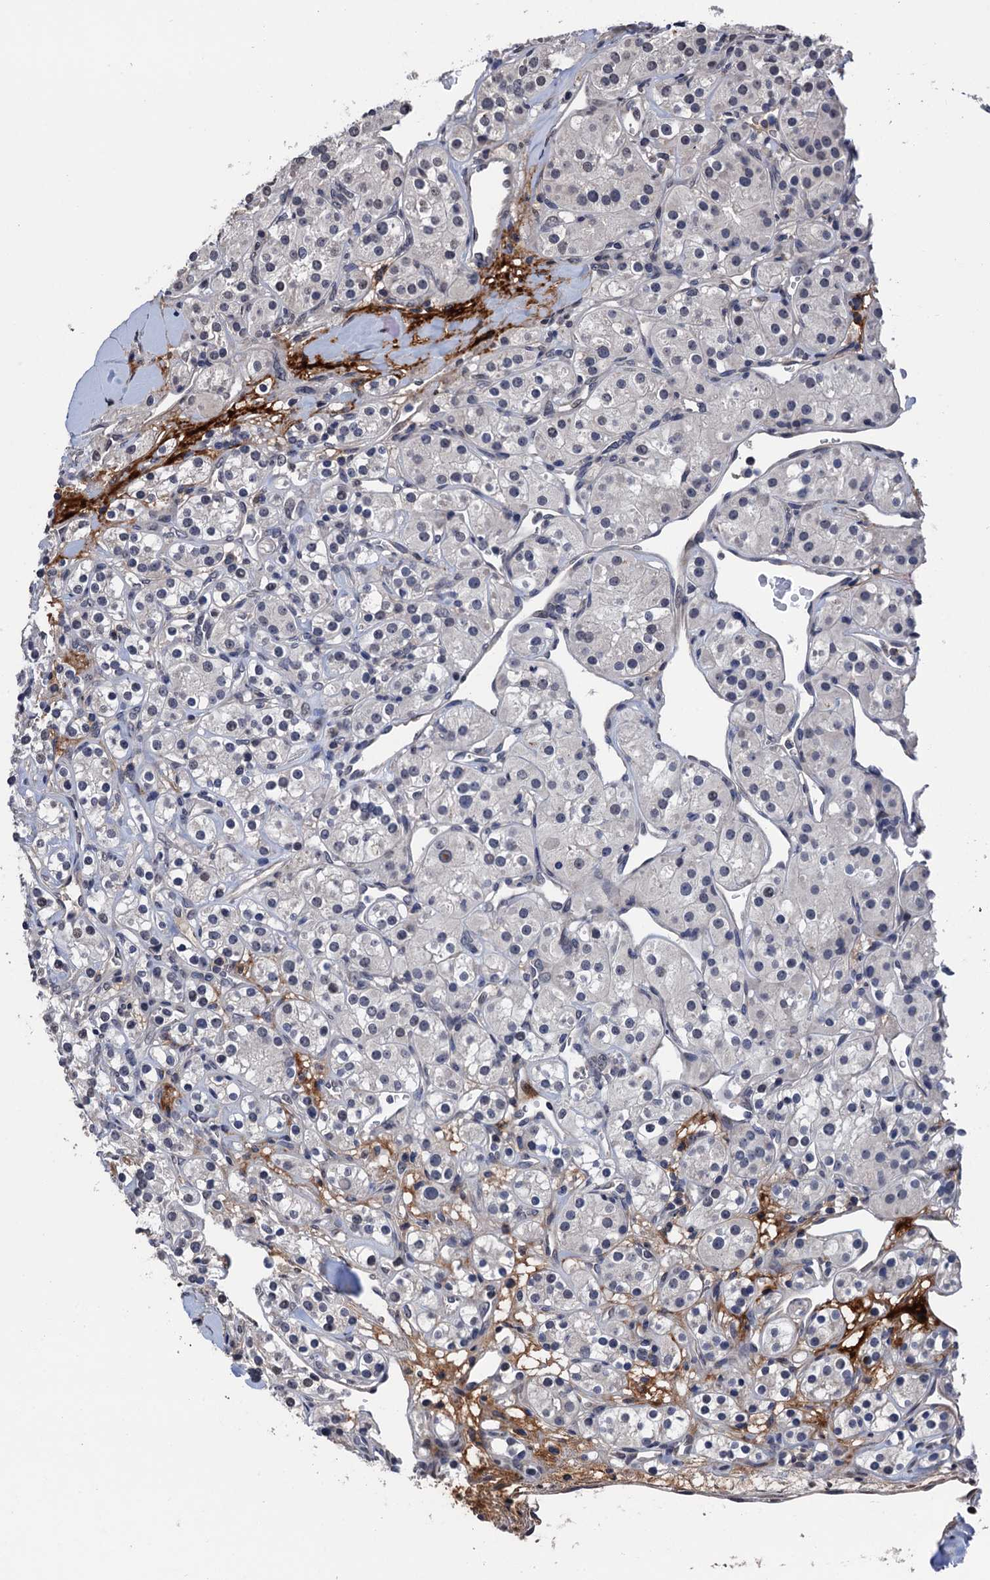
{"staining": {"intensity": "negative", "quantity": "none", "location": "none"}, "tissue": "renal cancer", "cell_type": "Tumor cells", "image_type": "cancer", "snomed": [{"axis": "morphology", "description": "Adenocarcinoma, NOS"}, {"axis": "topography", "description": "Kidney"}], "caption": "The image shows no staining of tumor cells in renal cancer.", "gene": "ART5", "patient": {"sex": "male", "age": 77}}